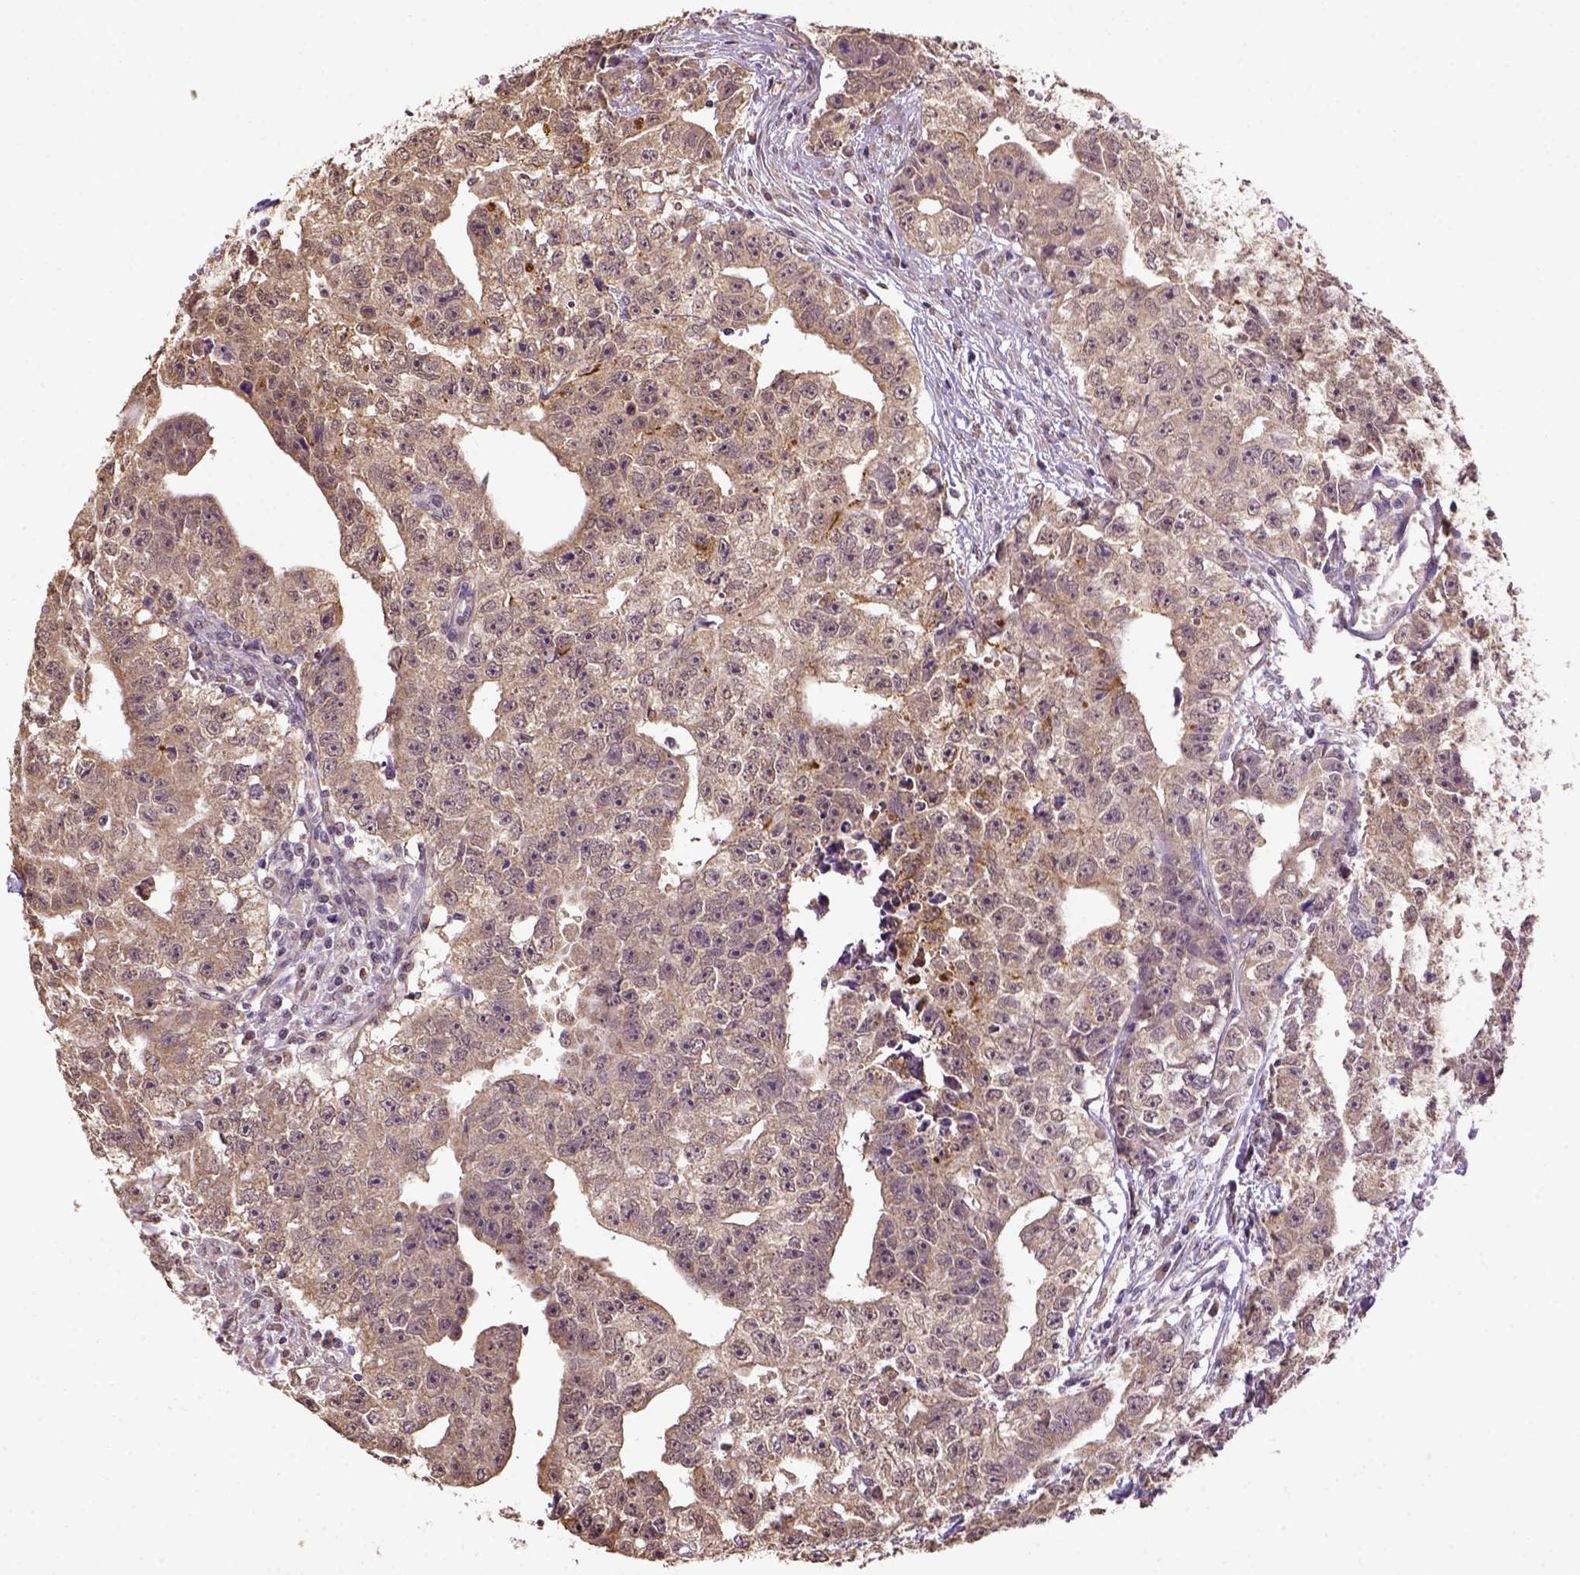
{"staining": {"intensity": "weak", "quantity": ">75%", "location": "cytoplasmic/membranous"}, "tissue": "testis cancer", "cell_type": "Tumor cells", "image_type": "cancer", "snomed": [{"axis": "morphology", "description": "Carcinoma, Embryonal, NOS"}, {"axis": "morphology", "description": "Teratoma, malignant, NOS"}, {"axis": "topography", "description": "Testis"}], "caption": "Immunohistochemistry photomicrograph of neoplastic tissue: teratoma (malignant) (testis) stained using immunohistochemistry shows low levels of weak protein expression localized specifically in the cytoplasmic/membranous of tumor cells, appearing as a cytoplasmic/membranous brown color.", "gene": "WDR17", "patient": {"sex": "male", "age": 24}}